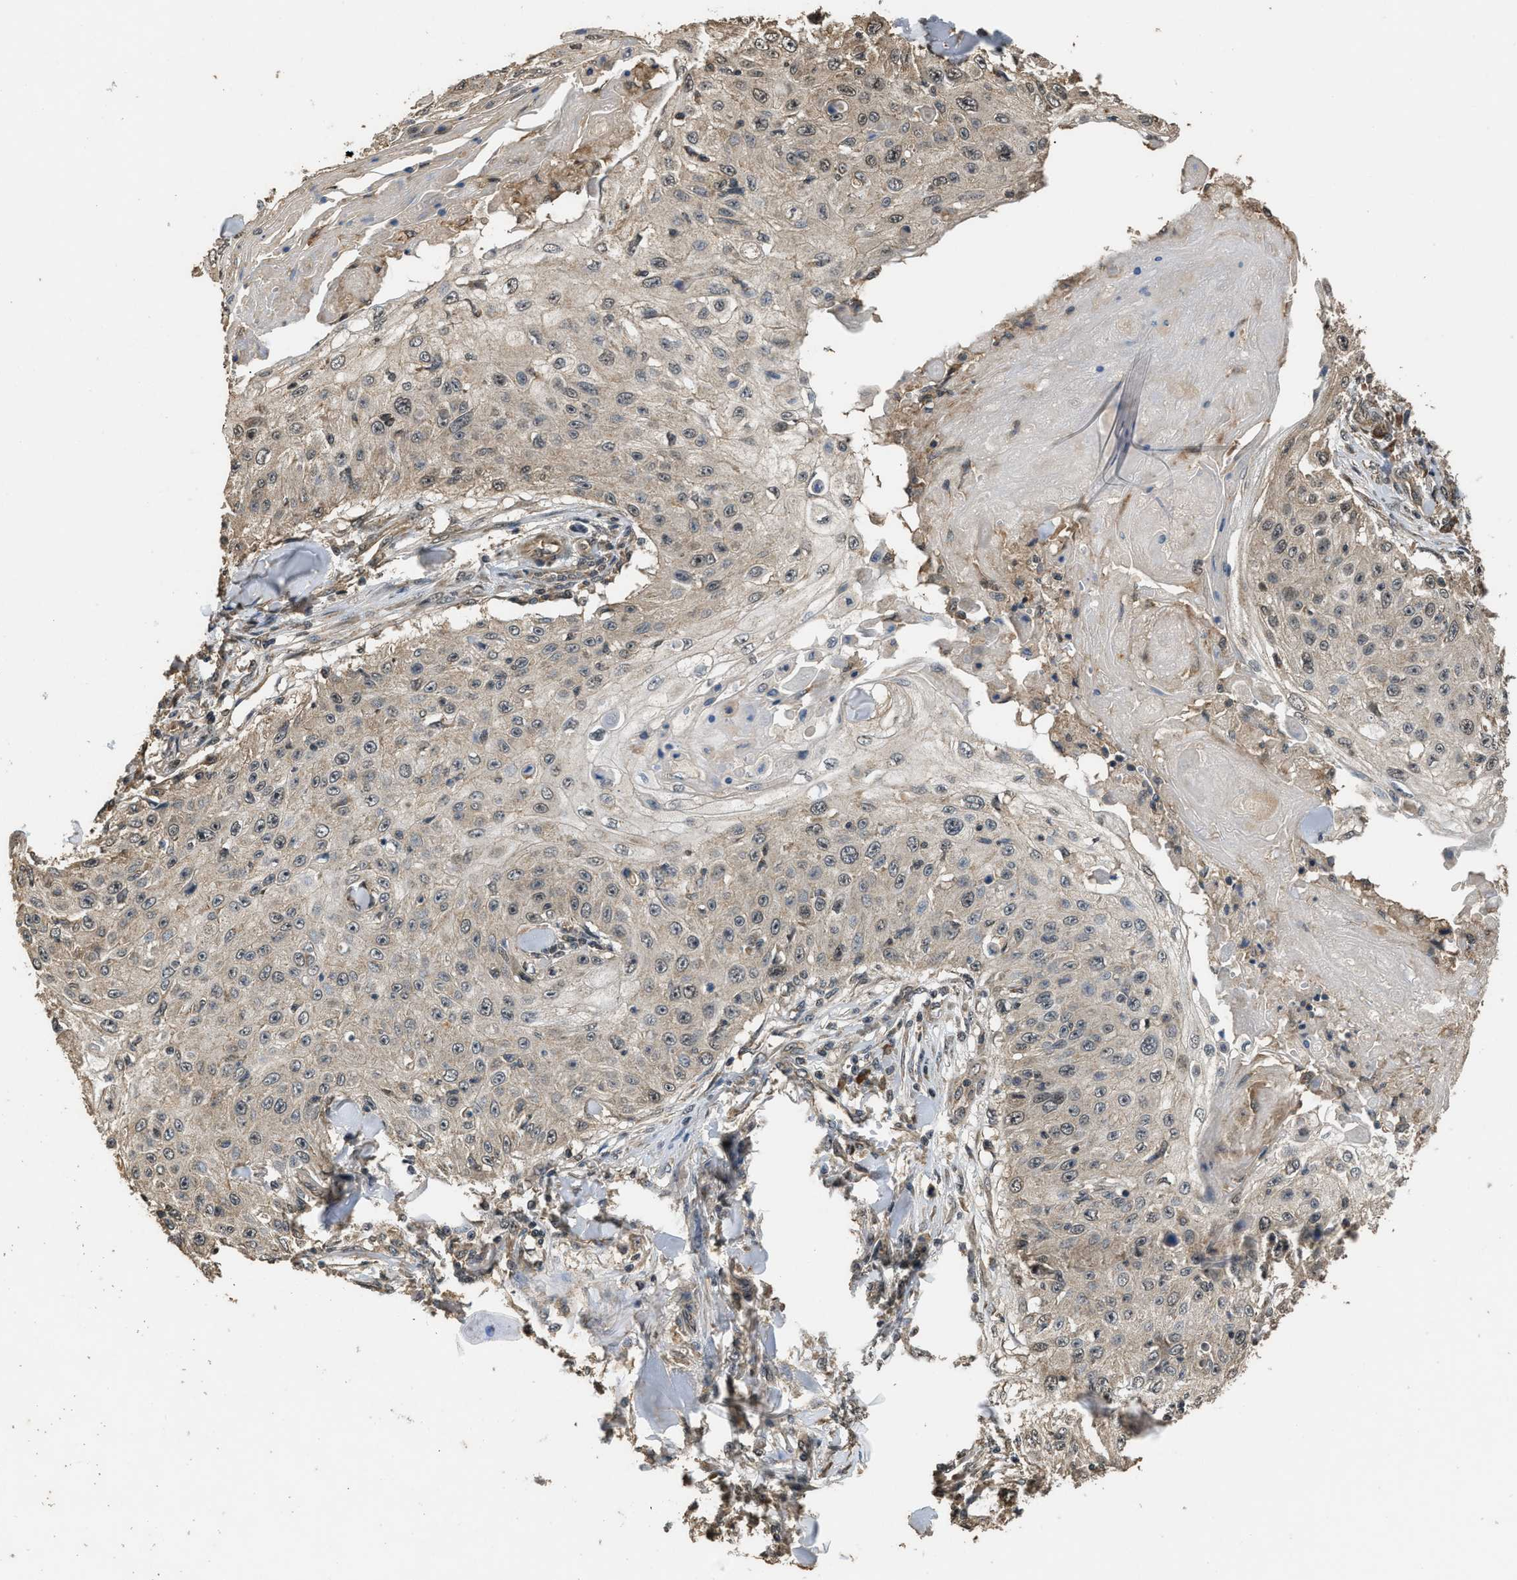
{"staining": {"intensity": "weak", "quantity": ">75%", "location": "cytoplasmic/membranous"}, "tissue": "skin cancer", "cell_type": "Tumor cells", "image_type": "cancer", "snomed": [{"axis": "morphology", "description": "Squamous cell carcinoma, NOS"}, {"axis": "topography", "description": "Skin"}], "caption": "Skin cancer stained with IHC exhibits weak cytoplasmic/membranous positivity in about >75% of tumor cells.", "gene": "DENND6B", "patient": {"sex": "male", "age": 86}}